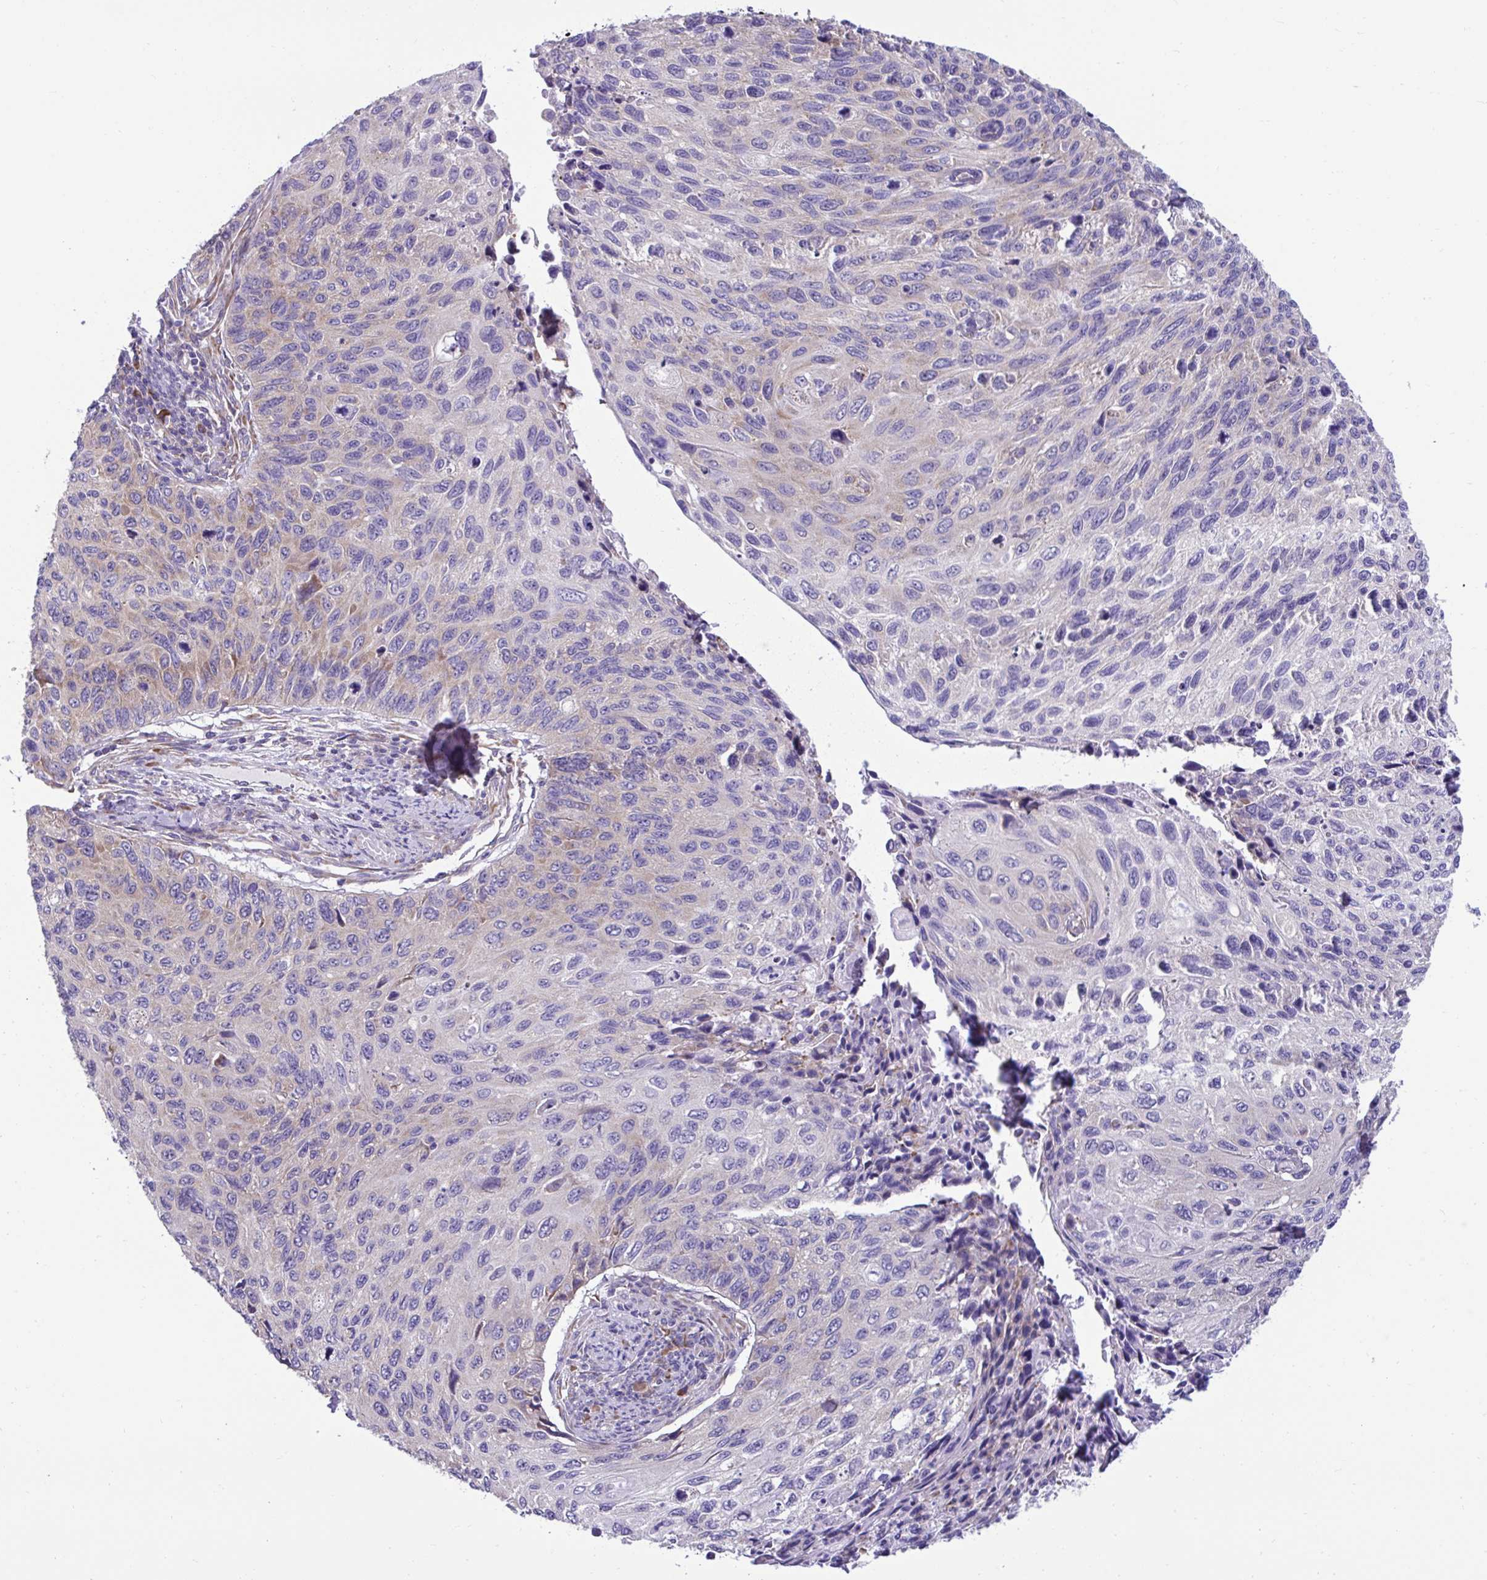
{"staining": {"intensity": "weak", "quantity": "<25%", "location": "cytoplasmic/membranous"}, "tissue": "cervical cancer", "cell_type": "Tumor cells", "image_type": "cancer", "snomed": [{"axis": "morphology", "description": "Squamous cell carcinoma, NOS"}, {"axis": "topography", "description": "Cervix"}], "caption": "This is an immunohistochemistry photomicrograph of human cervical cancer (squamous cell carcinoma). There is no expression in tumor cells.", "gene": "RPL7", "patient": {"sex": "female", "age": 70}}